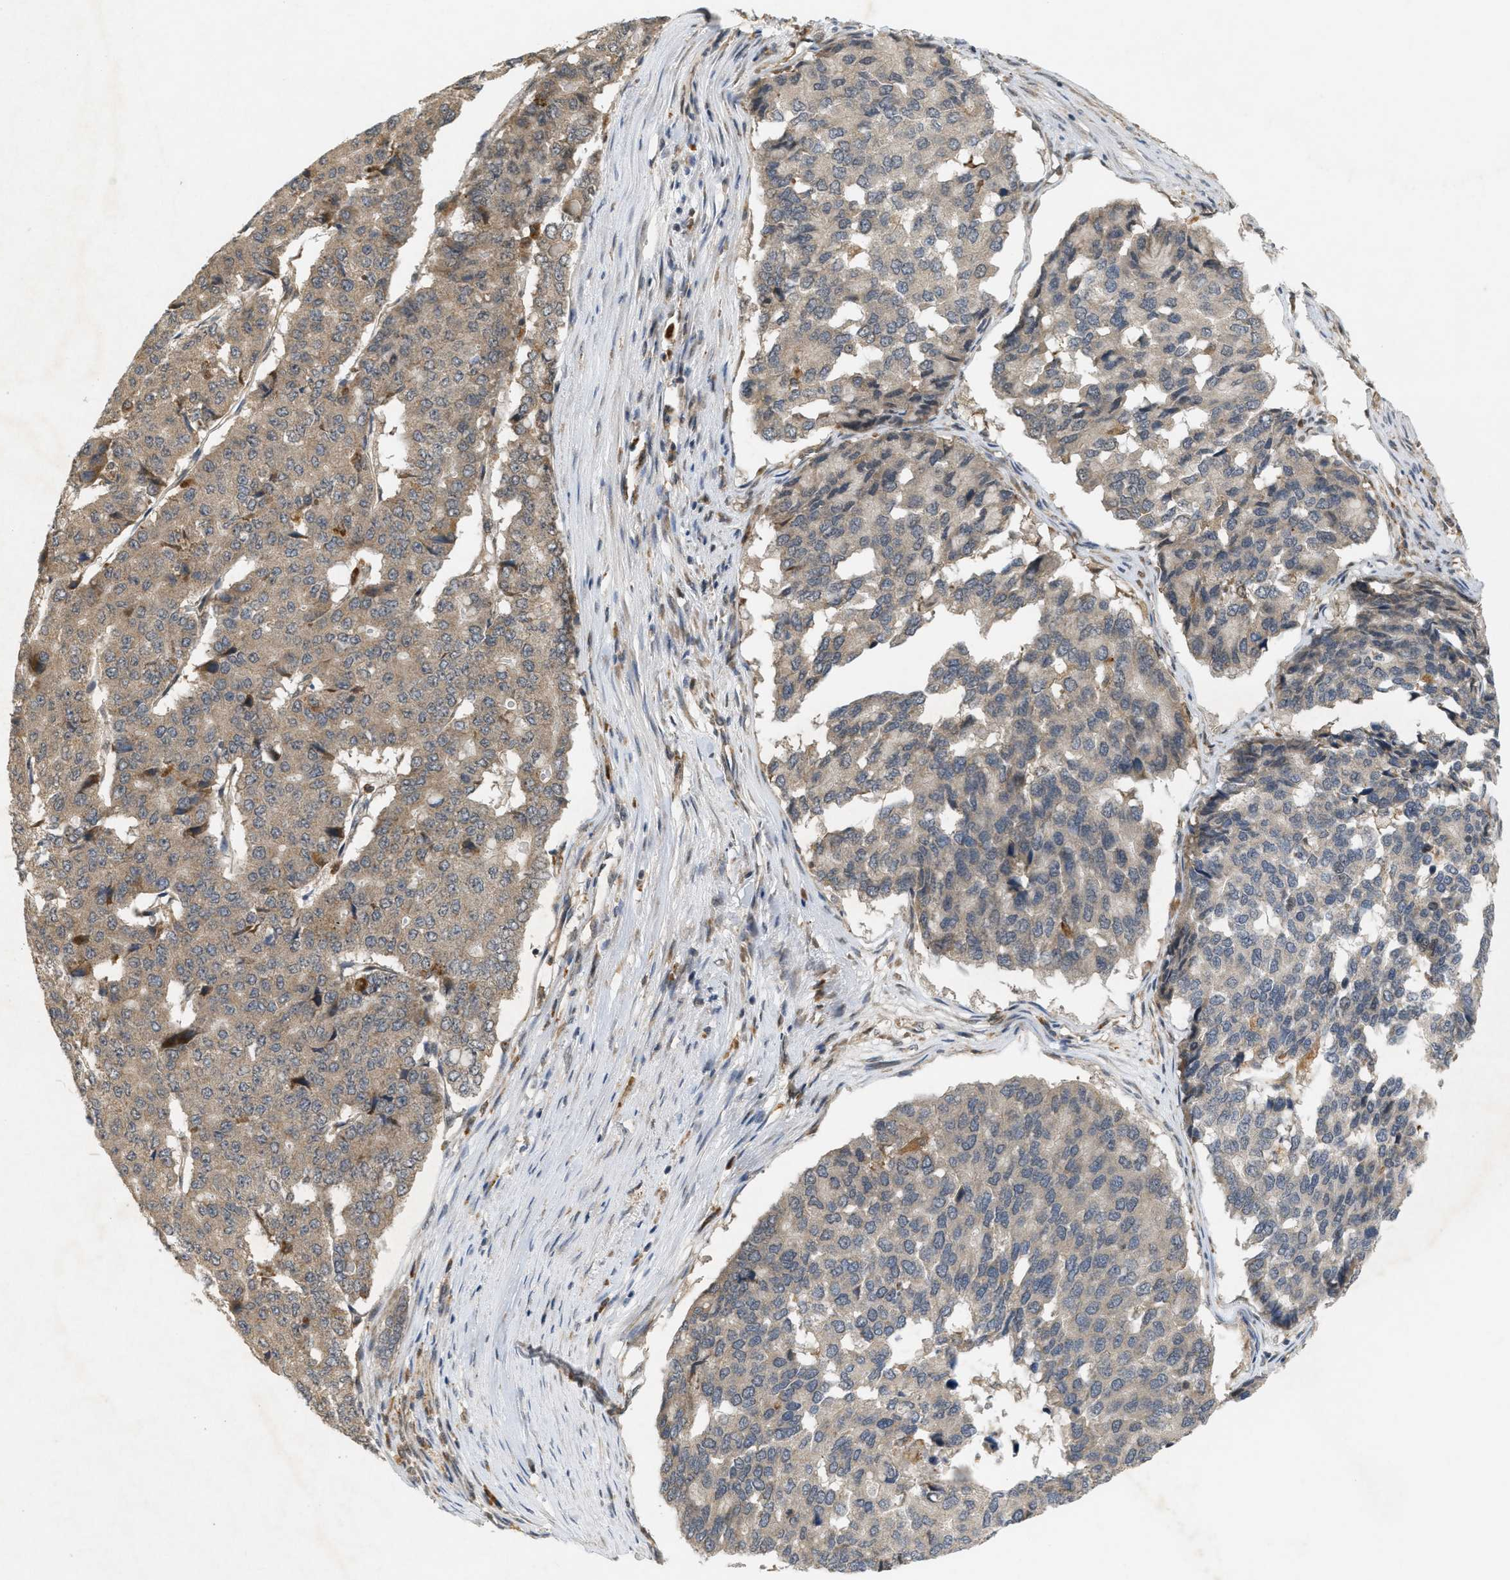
{"staining": {"intensity": "moderate", "quantity": ">75%", "location": "cytoplasmic/membranous"}, "tissue": "pancreatic cancer", "cell_type": "Tumor cells", "image_type": "cancer", "snomed": [{"axis": "morphology", "description": "Adenocarcinoma, NOS"}, {"axis": "topography", "description": "Pancreas"}], "caption": "Brown immunohistochemical staining in human pancreatic cancer reveals moderate cytoplasmic/membranous positivity in about >75% of tumor cells. The protein of interest is shown in brown color, while the nuclei are stained blue.", "gene": "PRKD1", "patient": {"sex": "male", "age": 50}}